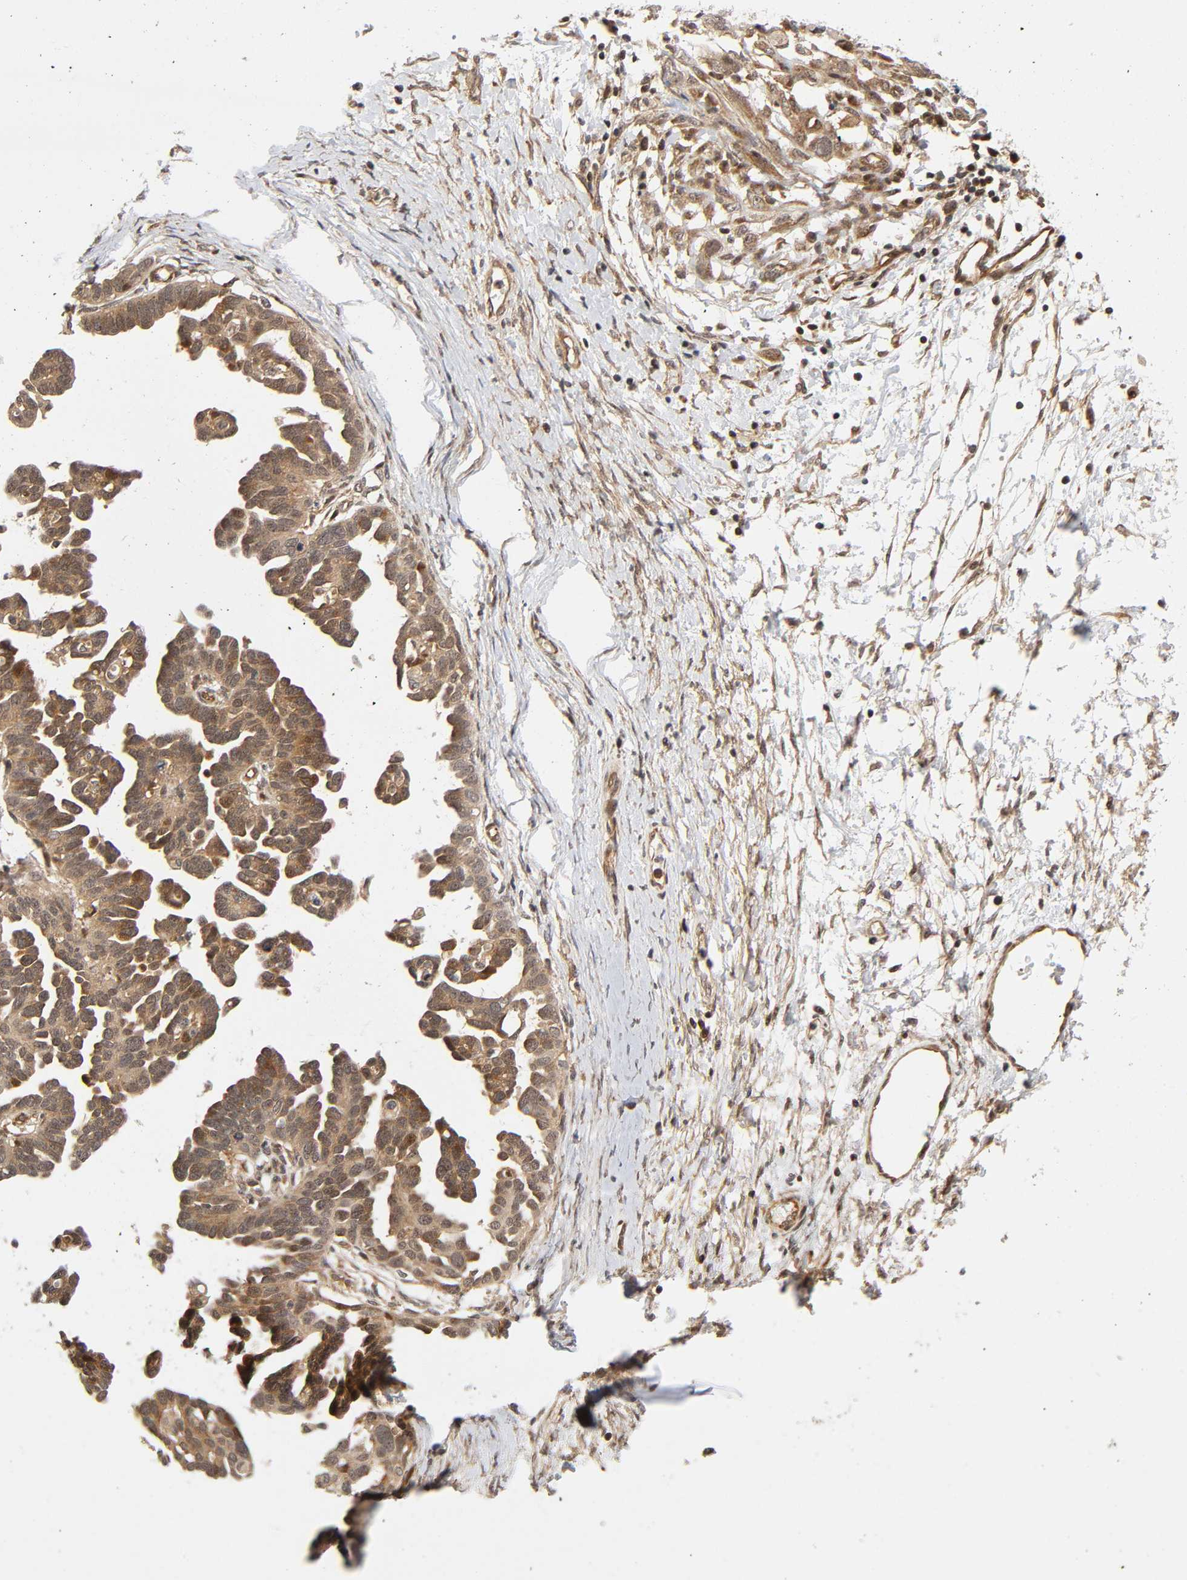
{"staining": {"intensity": "weak", "quantity": ">75%", "location": "cytoplasmic/membranous,nuclear"}, "tissue": "ovarian cancer", "cell_type": "Tumor cells", "image_type": "cancer", "snomed": [{"axis": "morphology", "description": "Cystadenocarcinoma, serous, NOS"}, {"axis": "topography", "description": "Ovary"}], "caption": "Brown immunohistochemical staining in human ovarian serous cystadenocarcinoma shows weak cytoplasmic/membranous and nuclear staining in approximately >75% of tumor cells.", "gene": "IQCJ-SCHIP1", "patient": {"sex": "female", "age": 54}}